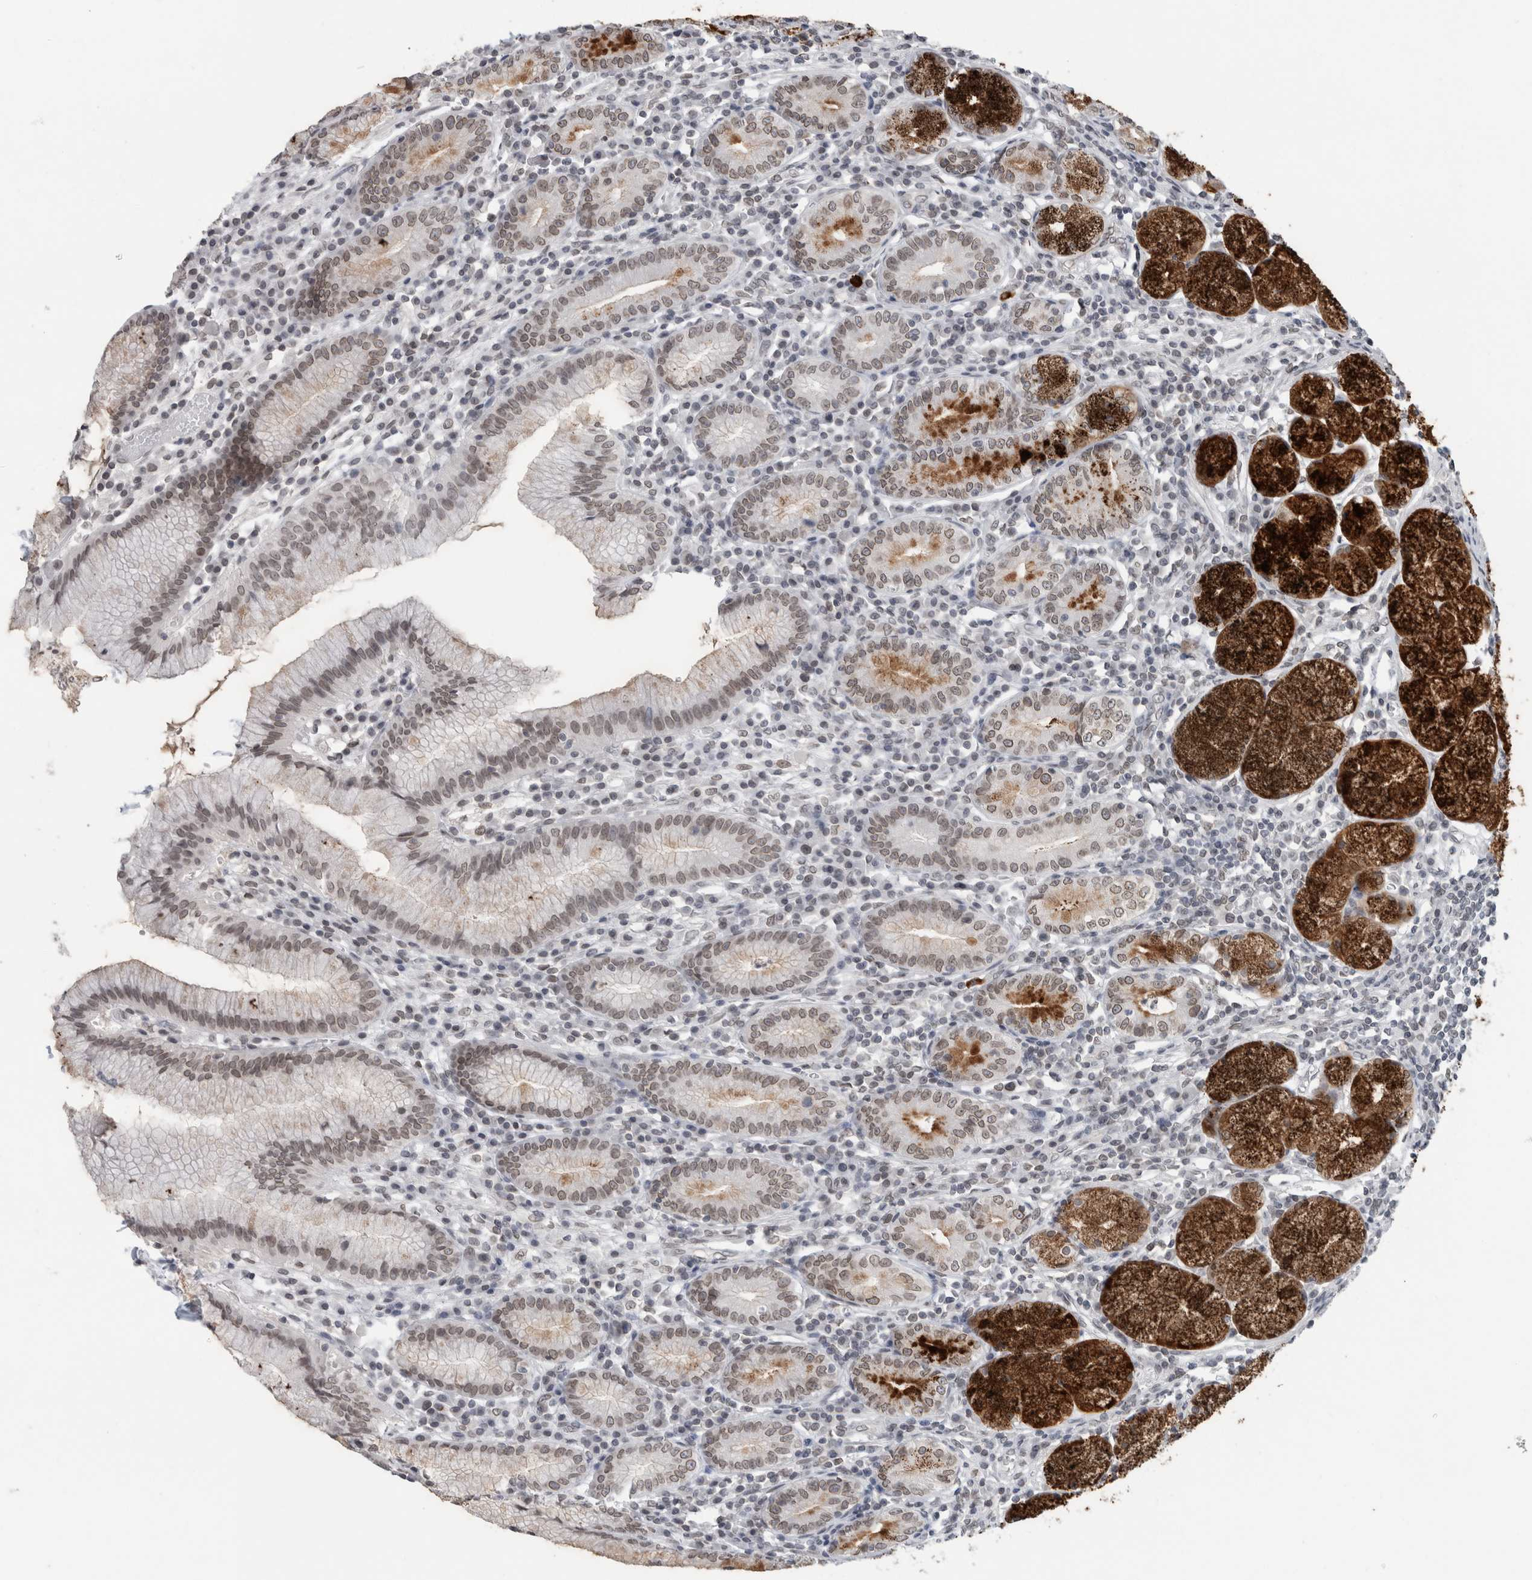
{"staining": {"intensity": "strong", "quantity": "25%-75%", "location": "cytoplasmic/membranous,nuclear"}, "tissue": "stomach", "cell_type": "Glandular cells", "image_type": "normal", "snomed": [{"axis": "morphology", "description": "Normal tissue, NOS"}, {"axis": "topography", "description": "Stomach"}], "caption": "Immunohistochemistry (IHC) of unremarkable stomach shows high levels of strong cytoplasmic/membranous,nuclear staining in approximately 25%-75% of glandular cells.", "gene": "ZNF770", "patient": {"sex": "male", "age": 55}}